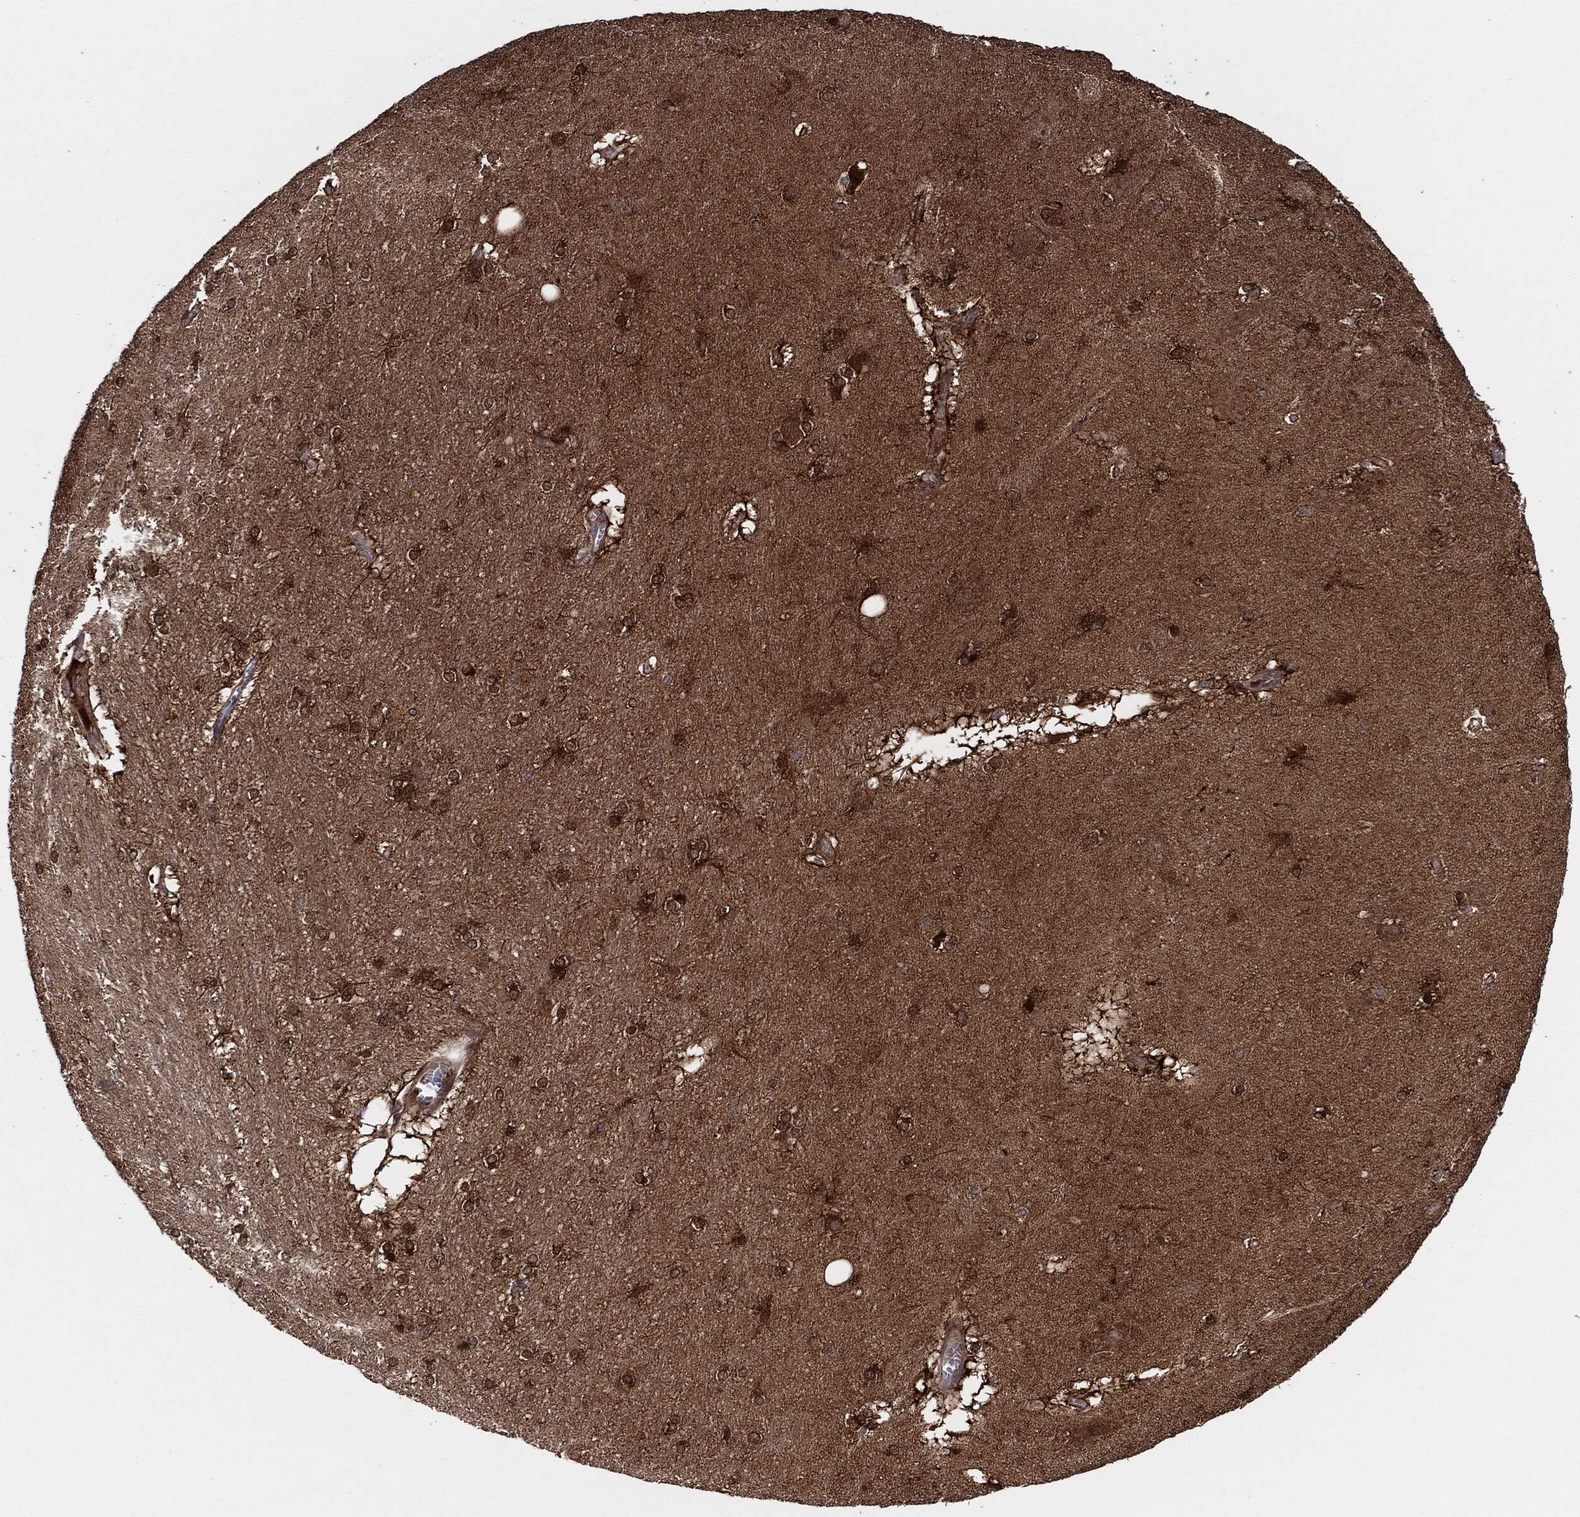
{"staining": {"intensity": "moderate", "quantity": ">75%", "location": "cytoplasmic/membranous,nuclear"}, "tissue": "hippocampus", "cell_type": "Glial cells", "image_type": "normal", "snomed": [{"axis": "morphology", "description": "Normal tissue, NOS"}, {"axis": "topography", "description": "Cerebral cortex"}, {"axis": "topography", "description": "Hippocampus"}], "caption": "About >75% of glial cells in normal hippocampus demonstrate moderate cytoplasmic/membranous,nuclear protein staining as visualized by brown immunohistochemical staining.", "gene": "BCAR1", "patient": {"sex": "female", "age": 19}}